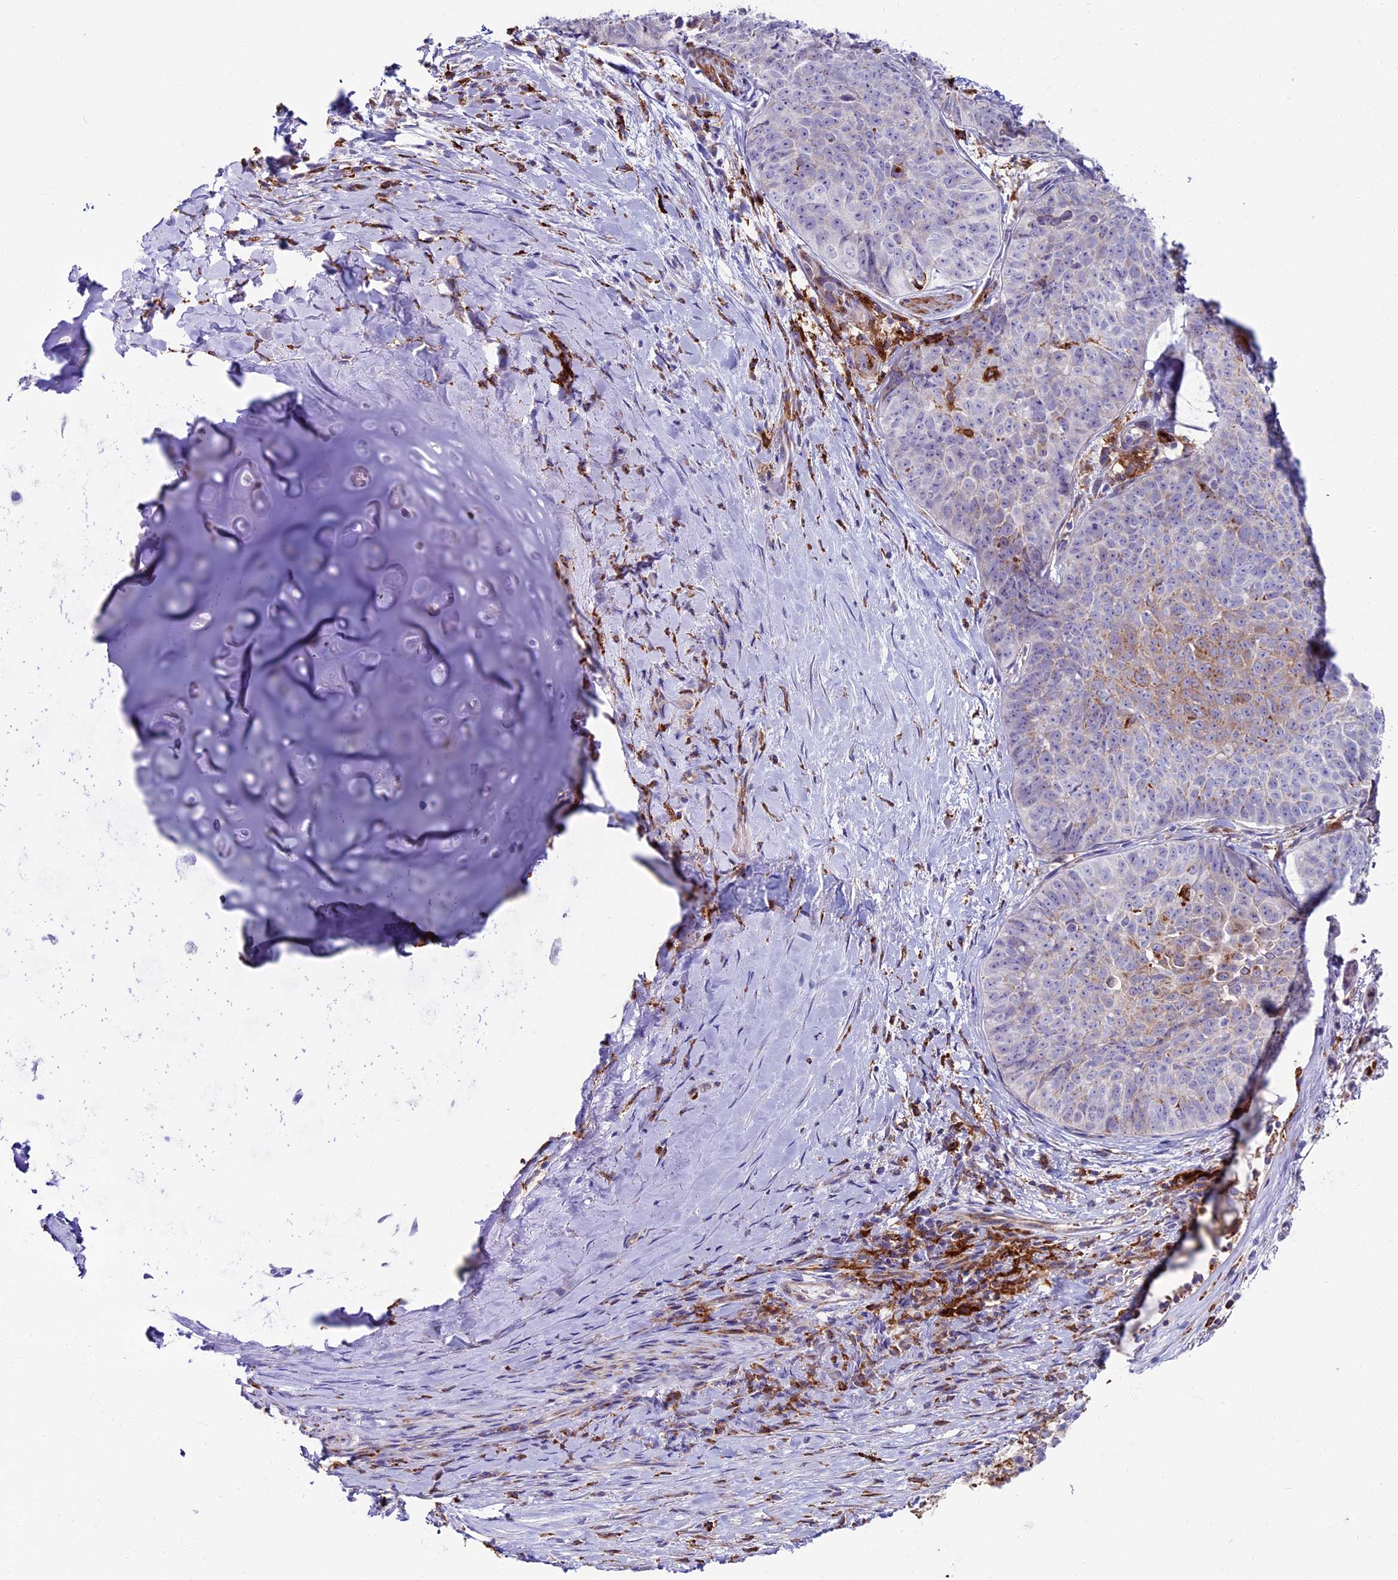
{"staining": {"intensity": "negative", "quantity": "none", "location": "none"}, "tissue": "adipose tissue", "cell_type": "Adipocytes", "image_type": "normal", "snomed": [{"axis": "morphology", "description": "Normal tissue, NOS"}, {"axis": "morphology", "description": "Squamous cell carcinoma, NOS"}, {"axis": "topography", "description": "Bronchus"}, {"axis": "topography", "description": "Lung"}], "caption": "Immunohistochemistry histopathology image of benign adipose tissue stained for a protein (brown), which shows no staining in adipocytes.", "gene": "IL20RA", "patient": {"sex": "male", "age": 64}}